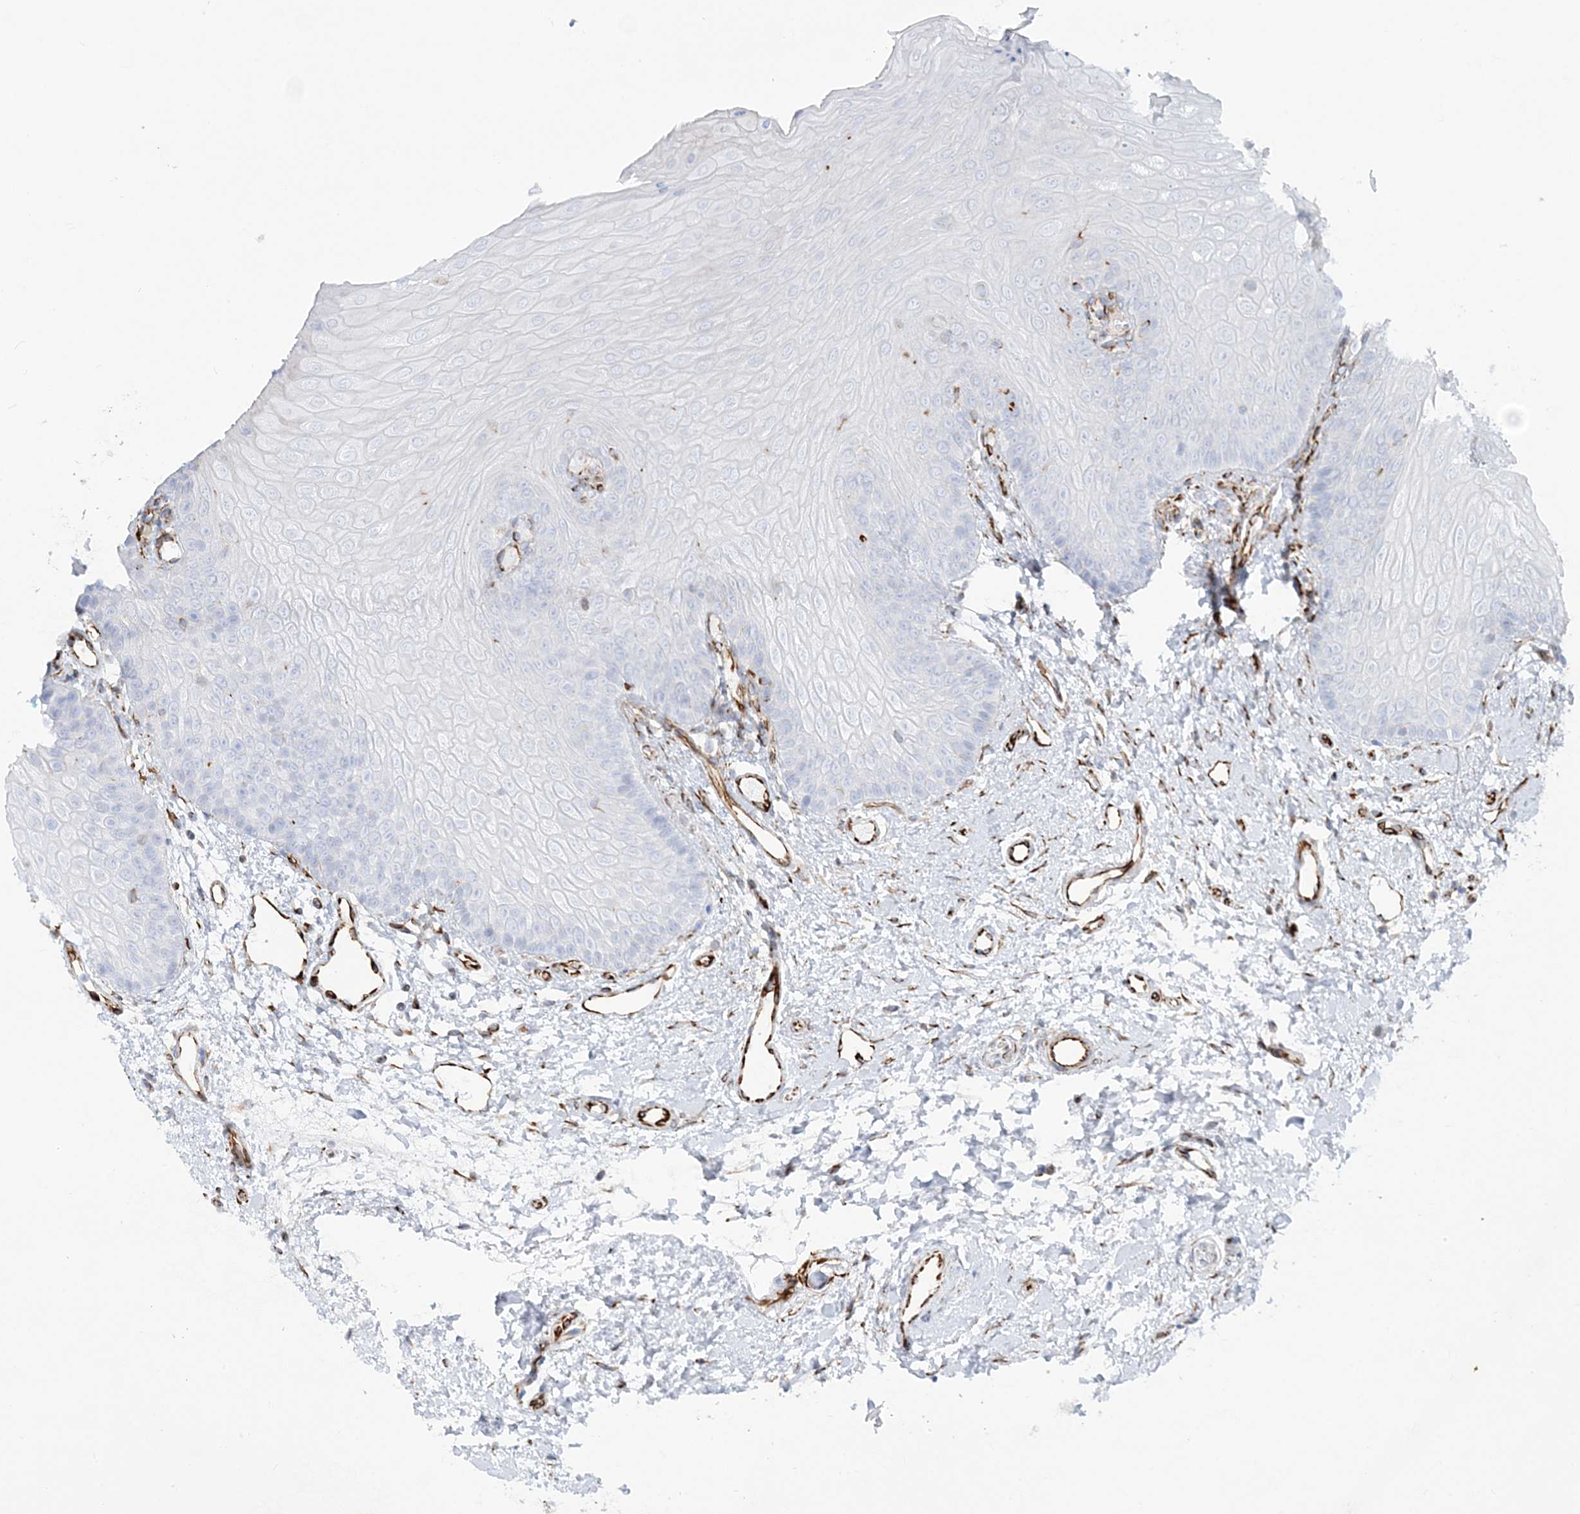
{"staining": {"intensity": "negative", "quantity": "none", "location": "none"}, "tissue": "oral mucosa", "cell_type": "Squamous epithelial cells", "image_type": "normal", "snomed": [{"axis": "morphology", "description": "Normal tissue, NOS"}, {"axis": "topography", "description": "Oral tissue"}], "caption": "Oral mucosa stained for a protein using immunohistochemistry reveals no expression squamous epithelial cells.", "gene": "PPIL6", "patient": {"sex": "female", "age": 68}}